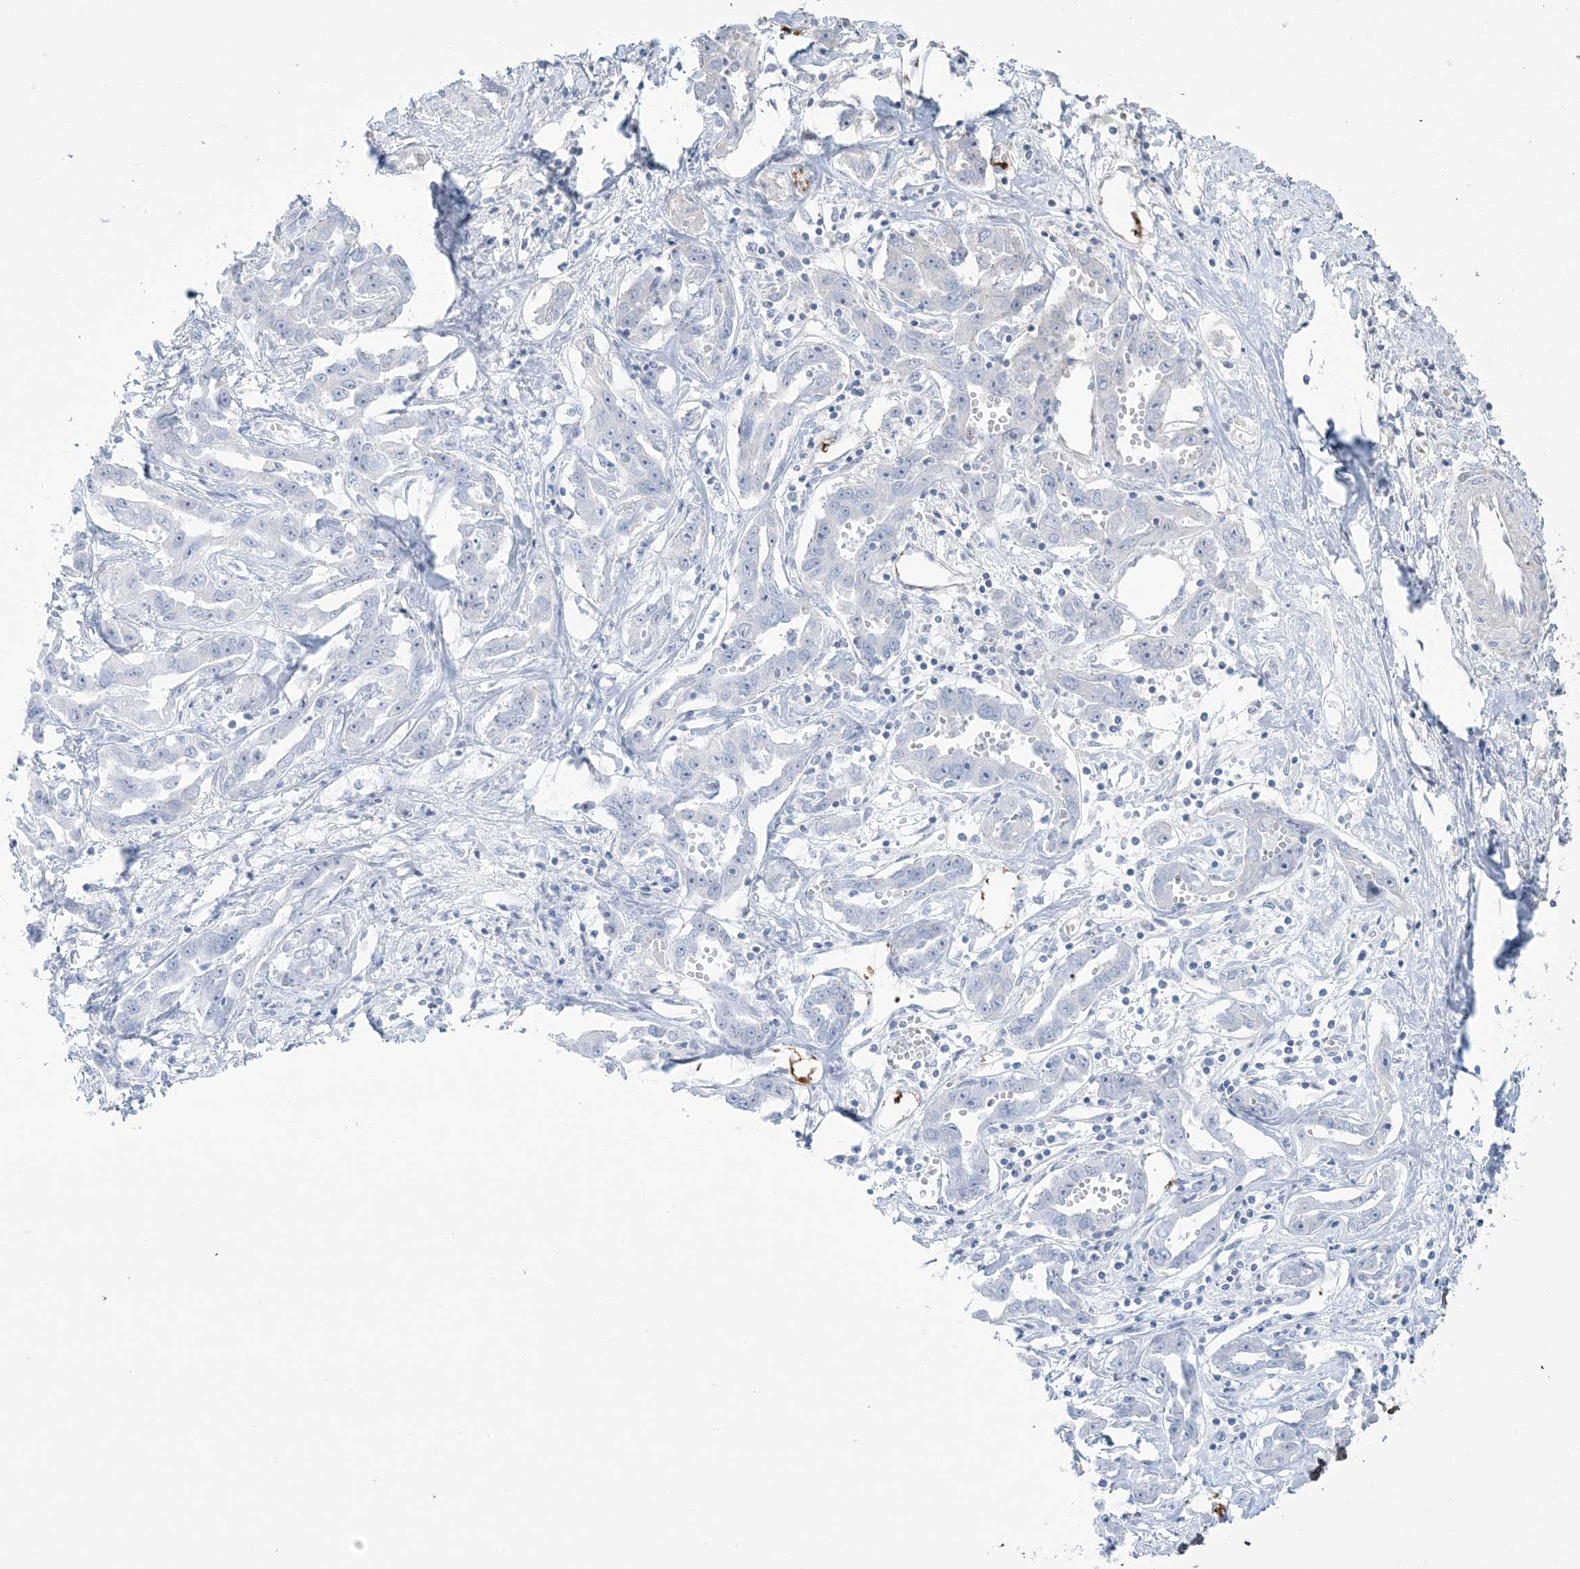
{"staining": {"intensity": "negative", "quantity": "none", "location": "none"}, "tissue": "liver cancer", "cell_type": "Tumor cells", "image_type": "cancer", "snomed": [{"axis": "morphology", "description": "Cholangiocarcinoma"}, {"axis": "topography", "description": "Liver"}], "caption": "Liver cancer (cholangiocarcinoma) stained for a protein using immunohistochemistry (IHC) displays no expression tumor cells.", "gene": "AGXT", "patient": {"sex": "male", "age": 59}}